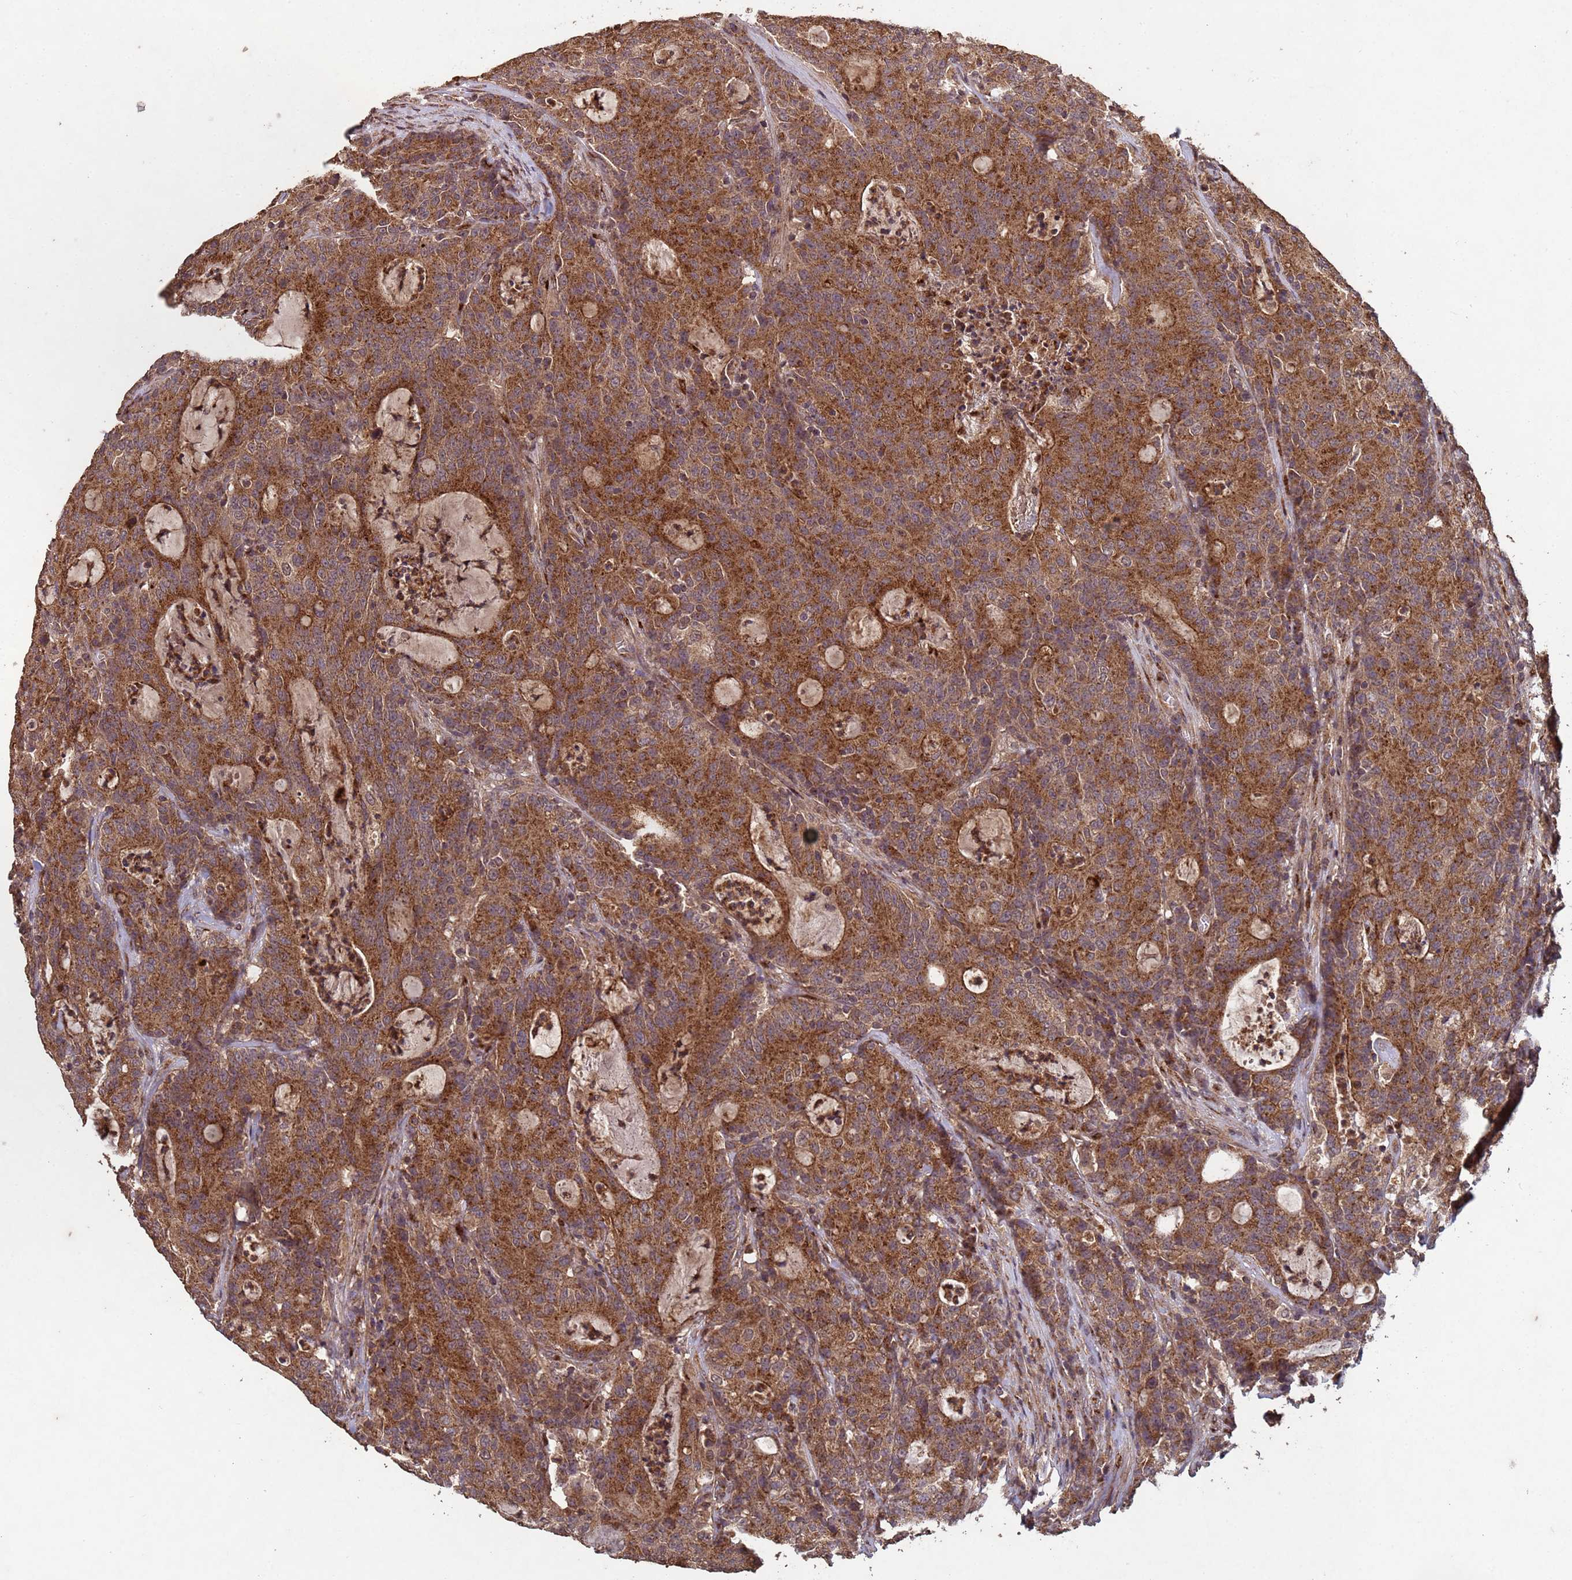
{"staining": {"intensity": "strong", "quantity": ">75%", "location": "cytoplasmic/membranous"}, "tissue": "colorectal cancer", "cell_type": "Tumor cells", "image_type": "cancer", "snomed": [{"axis": "morphology", "description": "Adenocarcinoma, NOS"}, {"axis": "topography", "description": "Colon"}], "caption": "The histopathology image demonstrates immunohistochemical staining of adenocarcinoma (colorectal). There is strong cytoplasmic/membranous positivity is identified in approximately >75% of tumor cells.", "gene": "FASTKD1", "patient": {"sex": "male", "age": 83}}